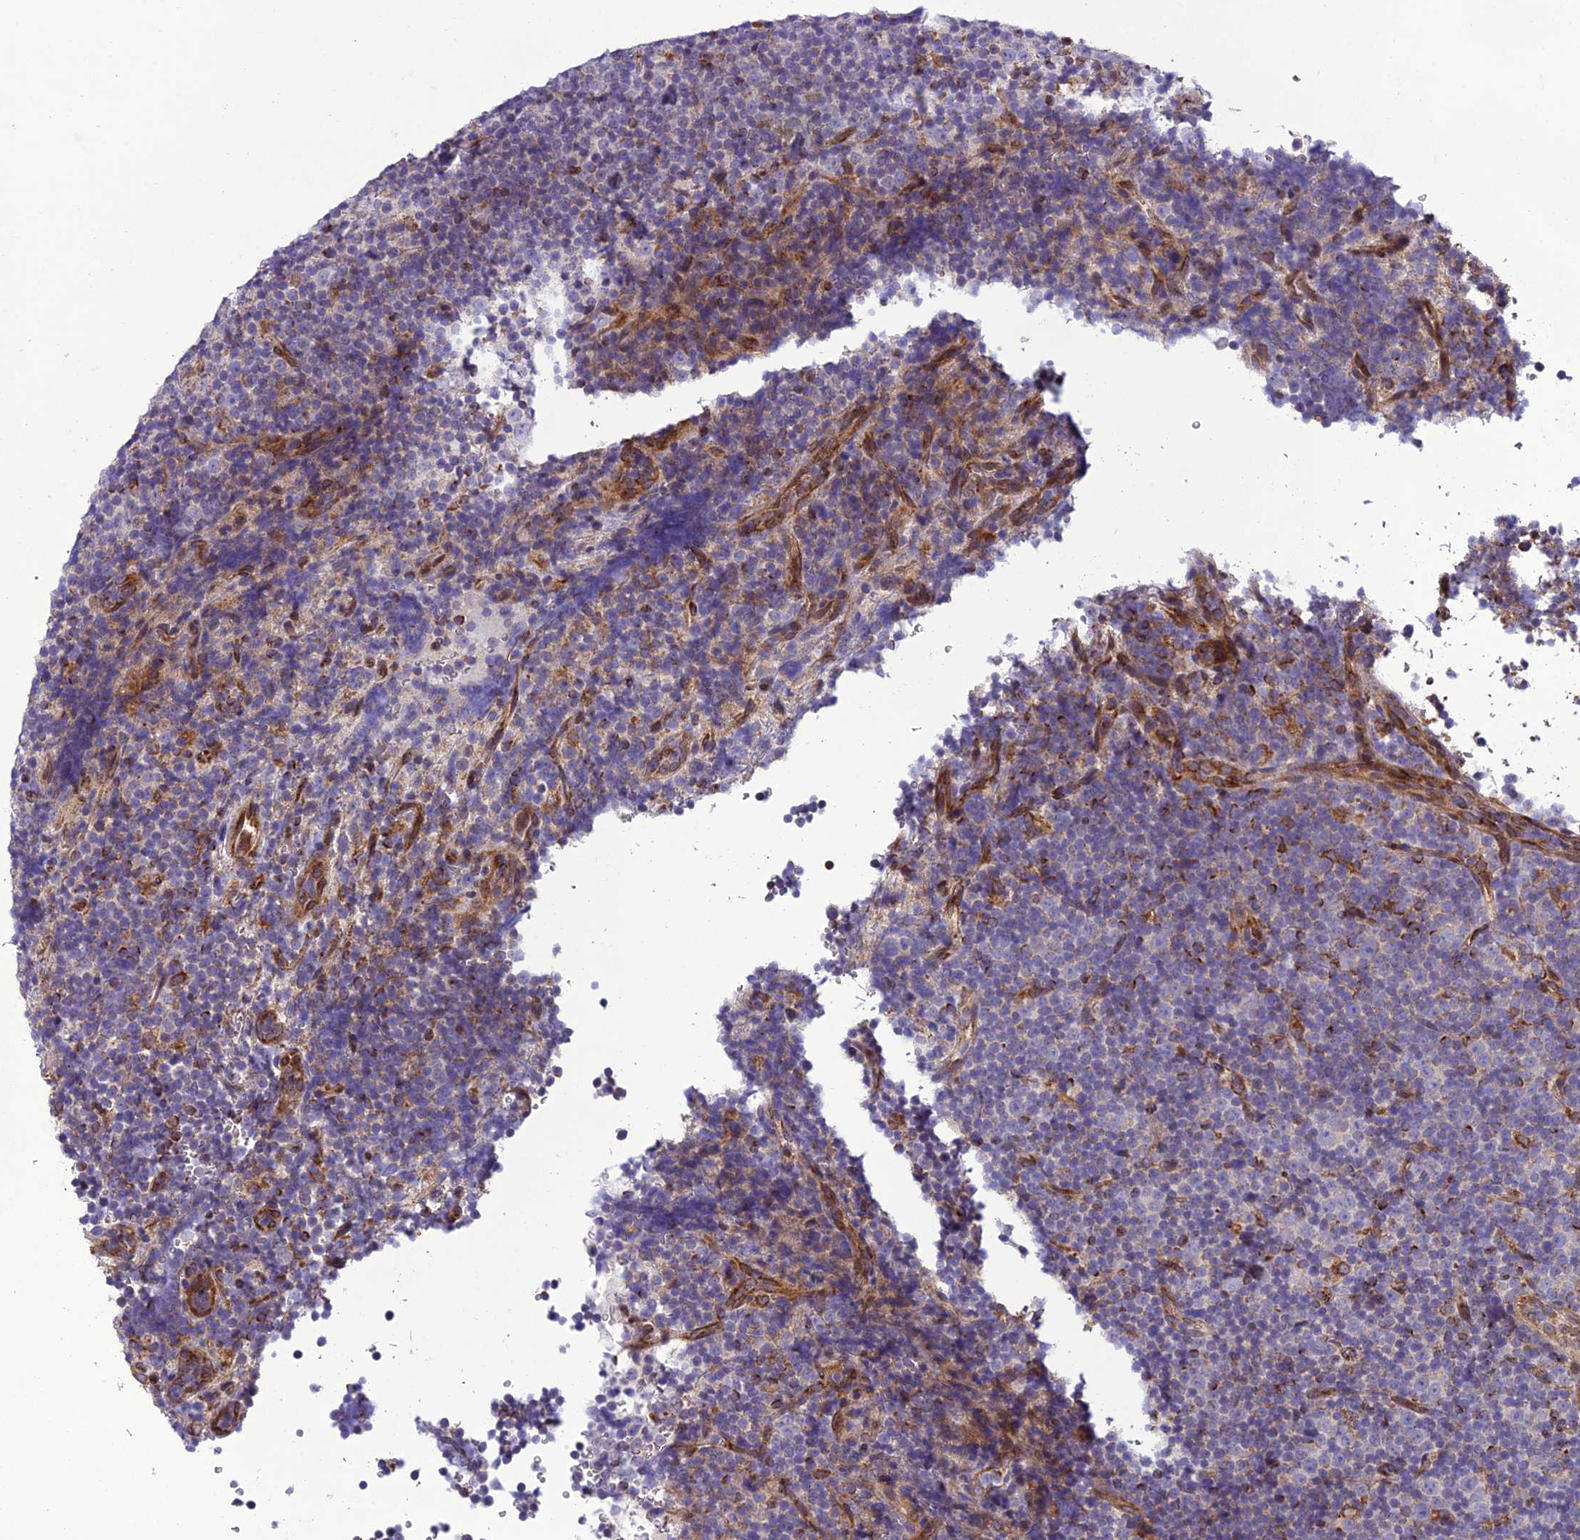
{"staining": {"intensity": "negative", "quantity": "none", "location": "none"}, "tissue": "lymphoma", "cell_type": "Tumor cells", "image_type": "cancer", "snomed": [{"axis": "morphology", "description": "Malignant lymphoma, non-Hodgkin's type, Low grade"}, {"axis": "topography", "description": "Lymph node"}], "caption": "High magnification brightfield microscopy of lymphoma stained with DAB (brown) and counterstained with hematoxylin (blue): tumor cells show no significant staining.", "gene": "GIMAP1", "patient": {"sex": "female", "age": 67}}